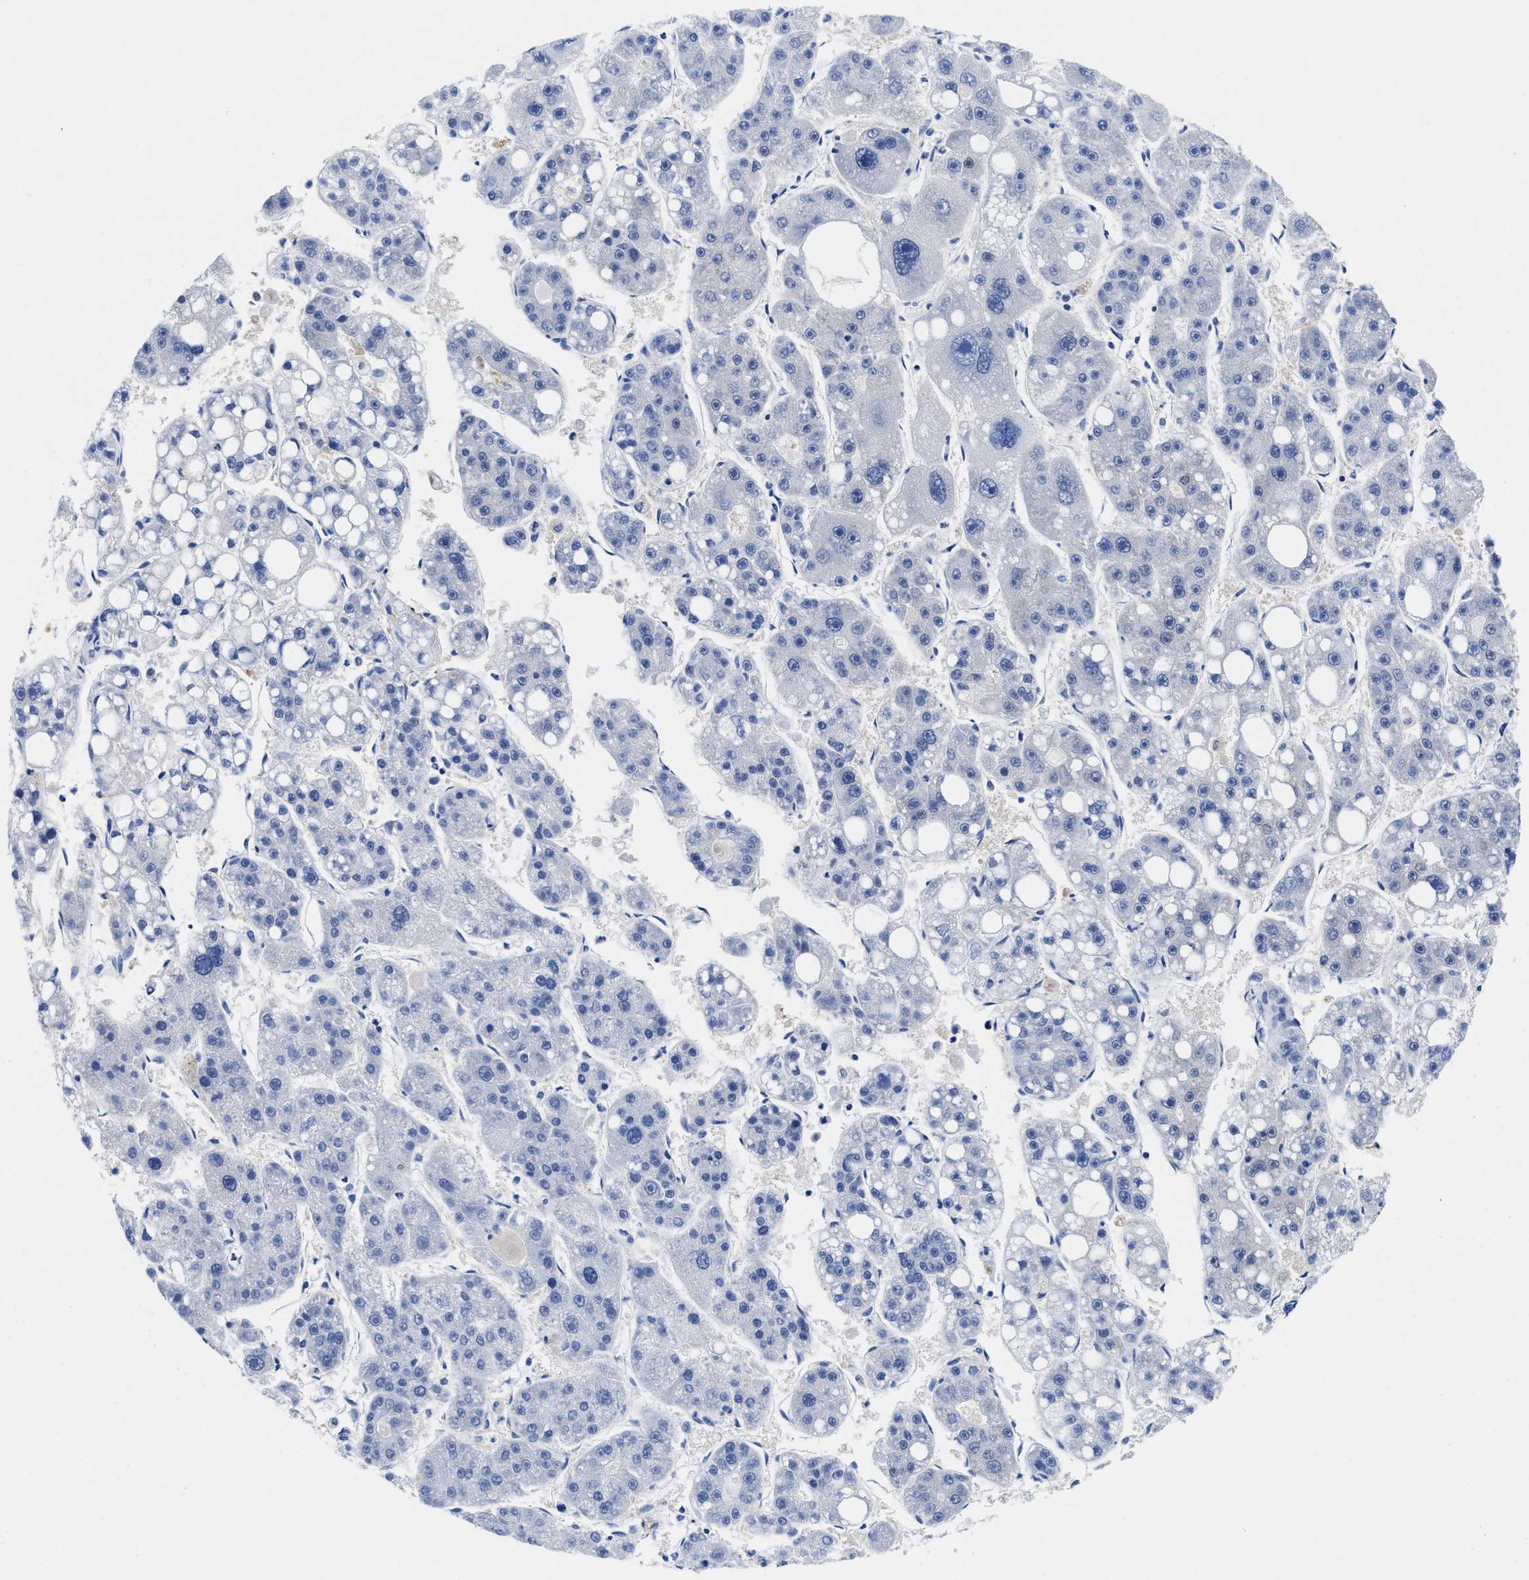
{"staining": {"intensity": "negative", "quantity": "none", "location": "none"}, "tissue": "liver cancer", "cell_type": "Tumor cells", "image_type": "cancer", "snomed": [{"axis": "morphology", "description": "Carcinoma, Hepatocellular, NOS"}, {"axis": "topography", "description": "Liver"}], "caption": "The micrograph shows no significant staining in tumor cells of liver hepatocellular carcinoma.", "gene": "ACLY", "patient": {"sex": "female", "age": 61}}